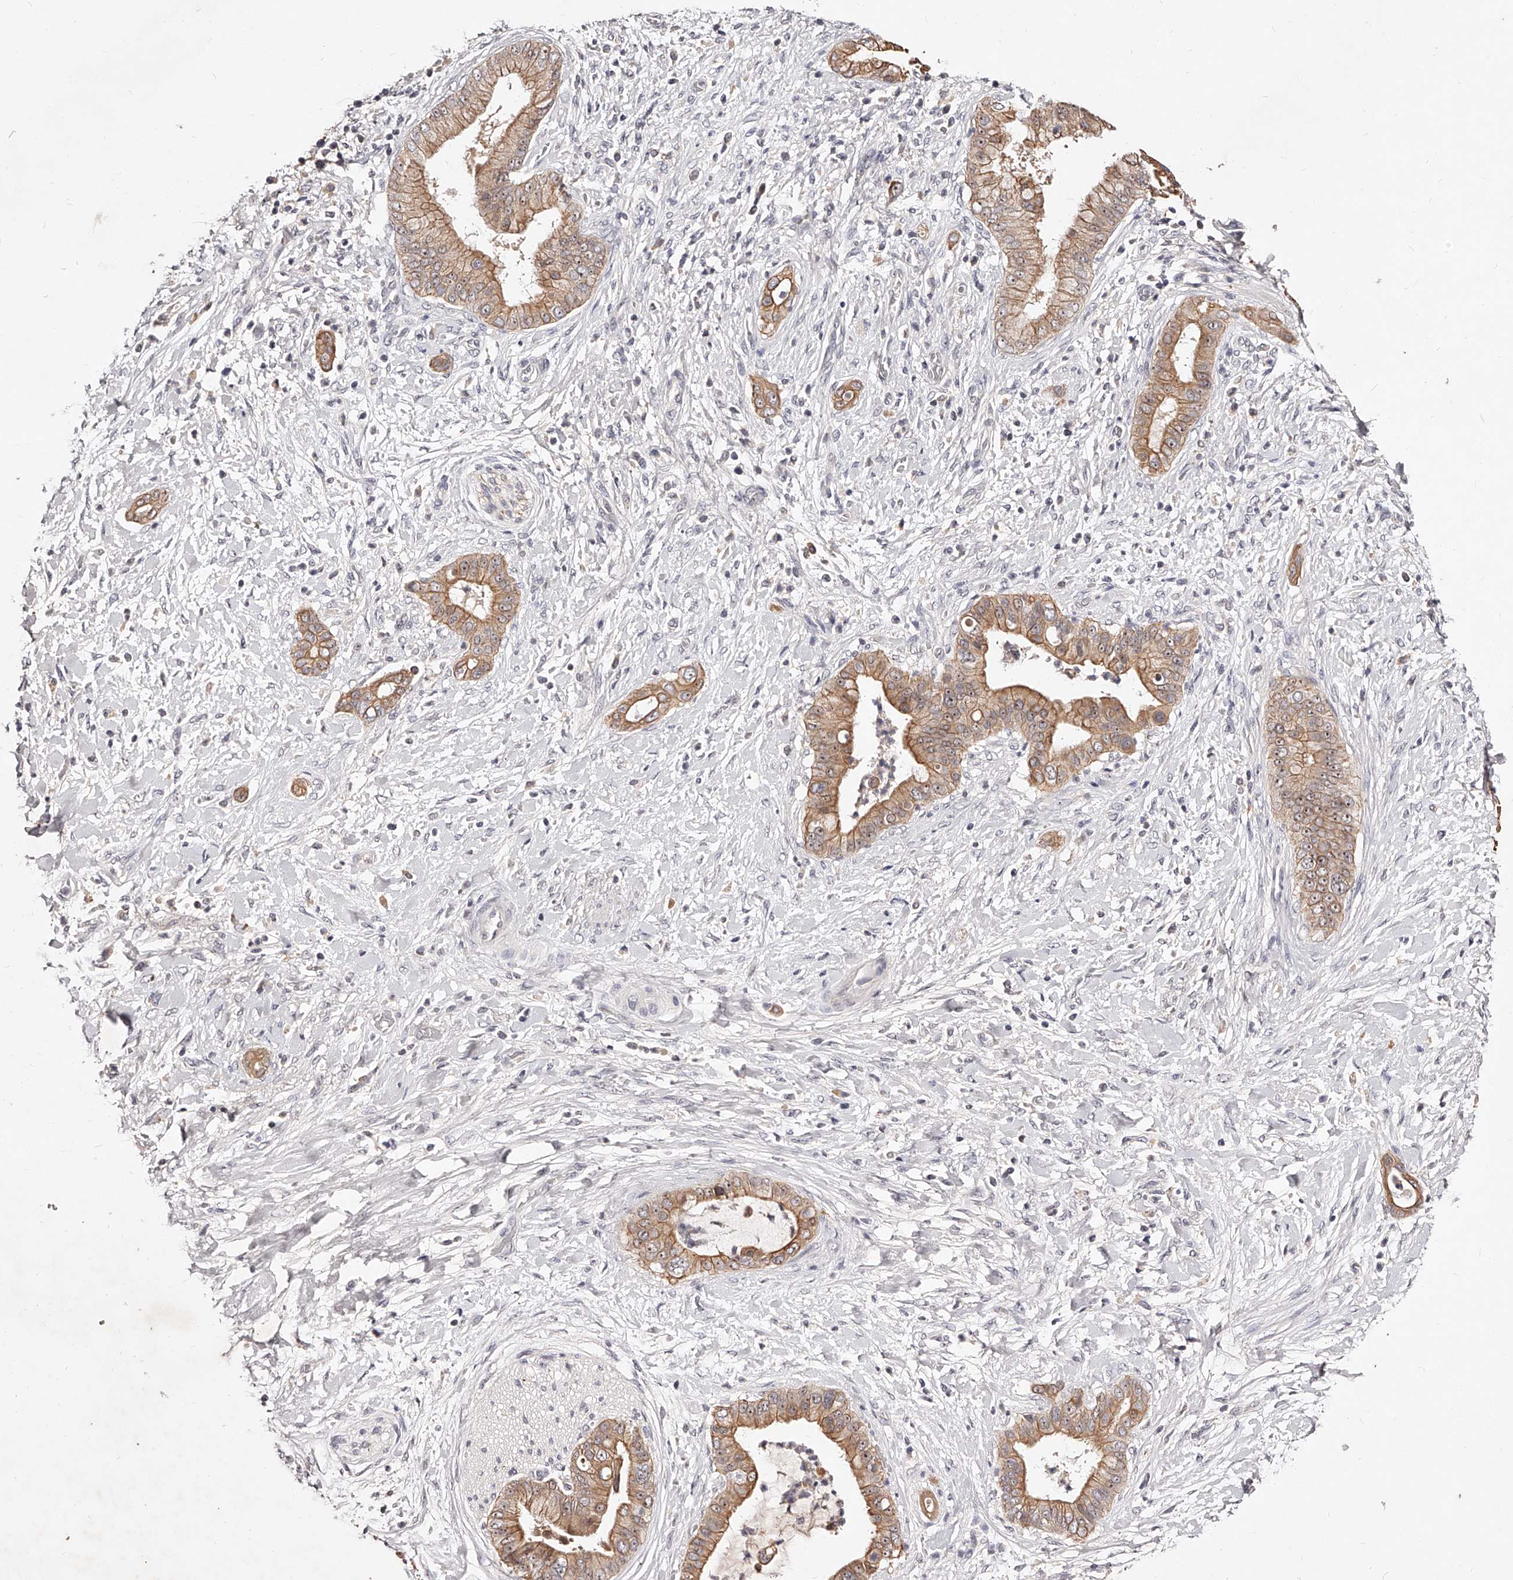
{"staining": {"intensity": "moderate", "quantity": ">75%", "location": "cytoplasmic/membranous,nuclear"}, "tissue": "liver cancer", "cell_type": "Tumor cells", "image_type": "cancer", "snomed": [{"axis": "morphology", "description": "Cholangiocarcinoma"}, {"axis": "topography", "description": "Liver"}], "caption": "Immunohistochemistry (IHC) photomicrograph of neoplastic tissue: human liver cancer stained using IHC displays medium levels of moderate protein expression localized specifically in the cytoplasmic/membranous and nuclear of tumor cells, appearing as a cytoplasmic/membranous and nuclear brown color.", "gene": "PHACTR1", "patient": {"sex": "female", "age": 54}}